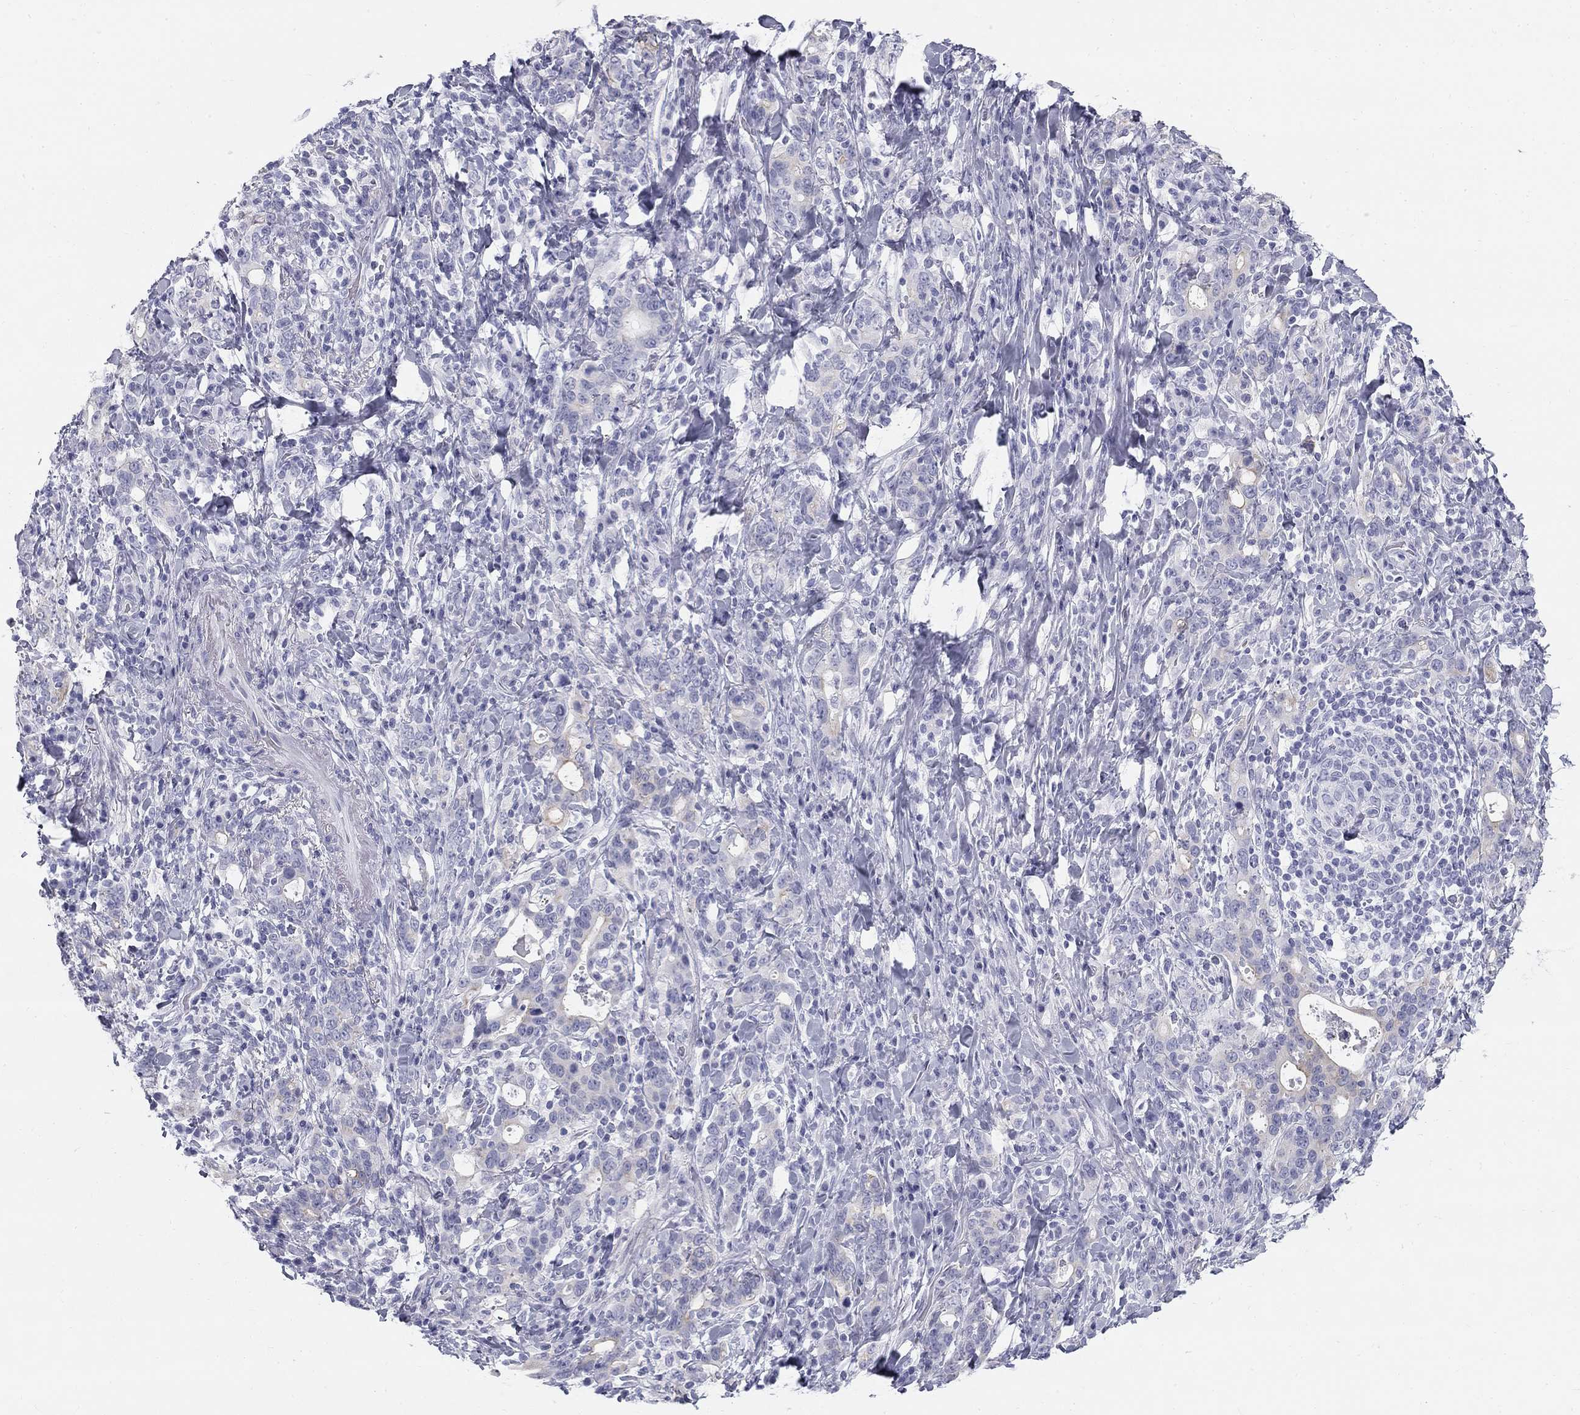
{"staining": {"intensity": "negative", "quantity": "none", "location": "none"}, "tissue": "stomach cancer", "cell_type": "Tumor cells", "image_type": "cancer", "snomed": [{"axis": "morphology", "description": "Adenocarcinoma, NOS"}, {"axis": "topography", "description": "Stomach"}], "caption": "This image is of stomach adenocarcinoma stained with immunohistochemistry to label a protein in brown with the nuclei are counter-stained blue. There is no positivity in tumor cells. The staining was performed using DAB to visualize the protein expression in brown, while the nuclei were stained in blue with hematoxylin (Magnification: 20x).", "gene": "SULT2B1", "patient": {"sex": "male", "age": 79}}